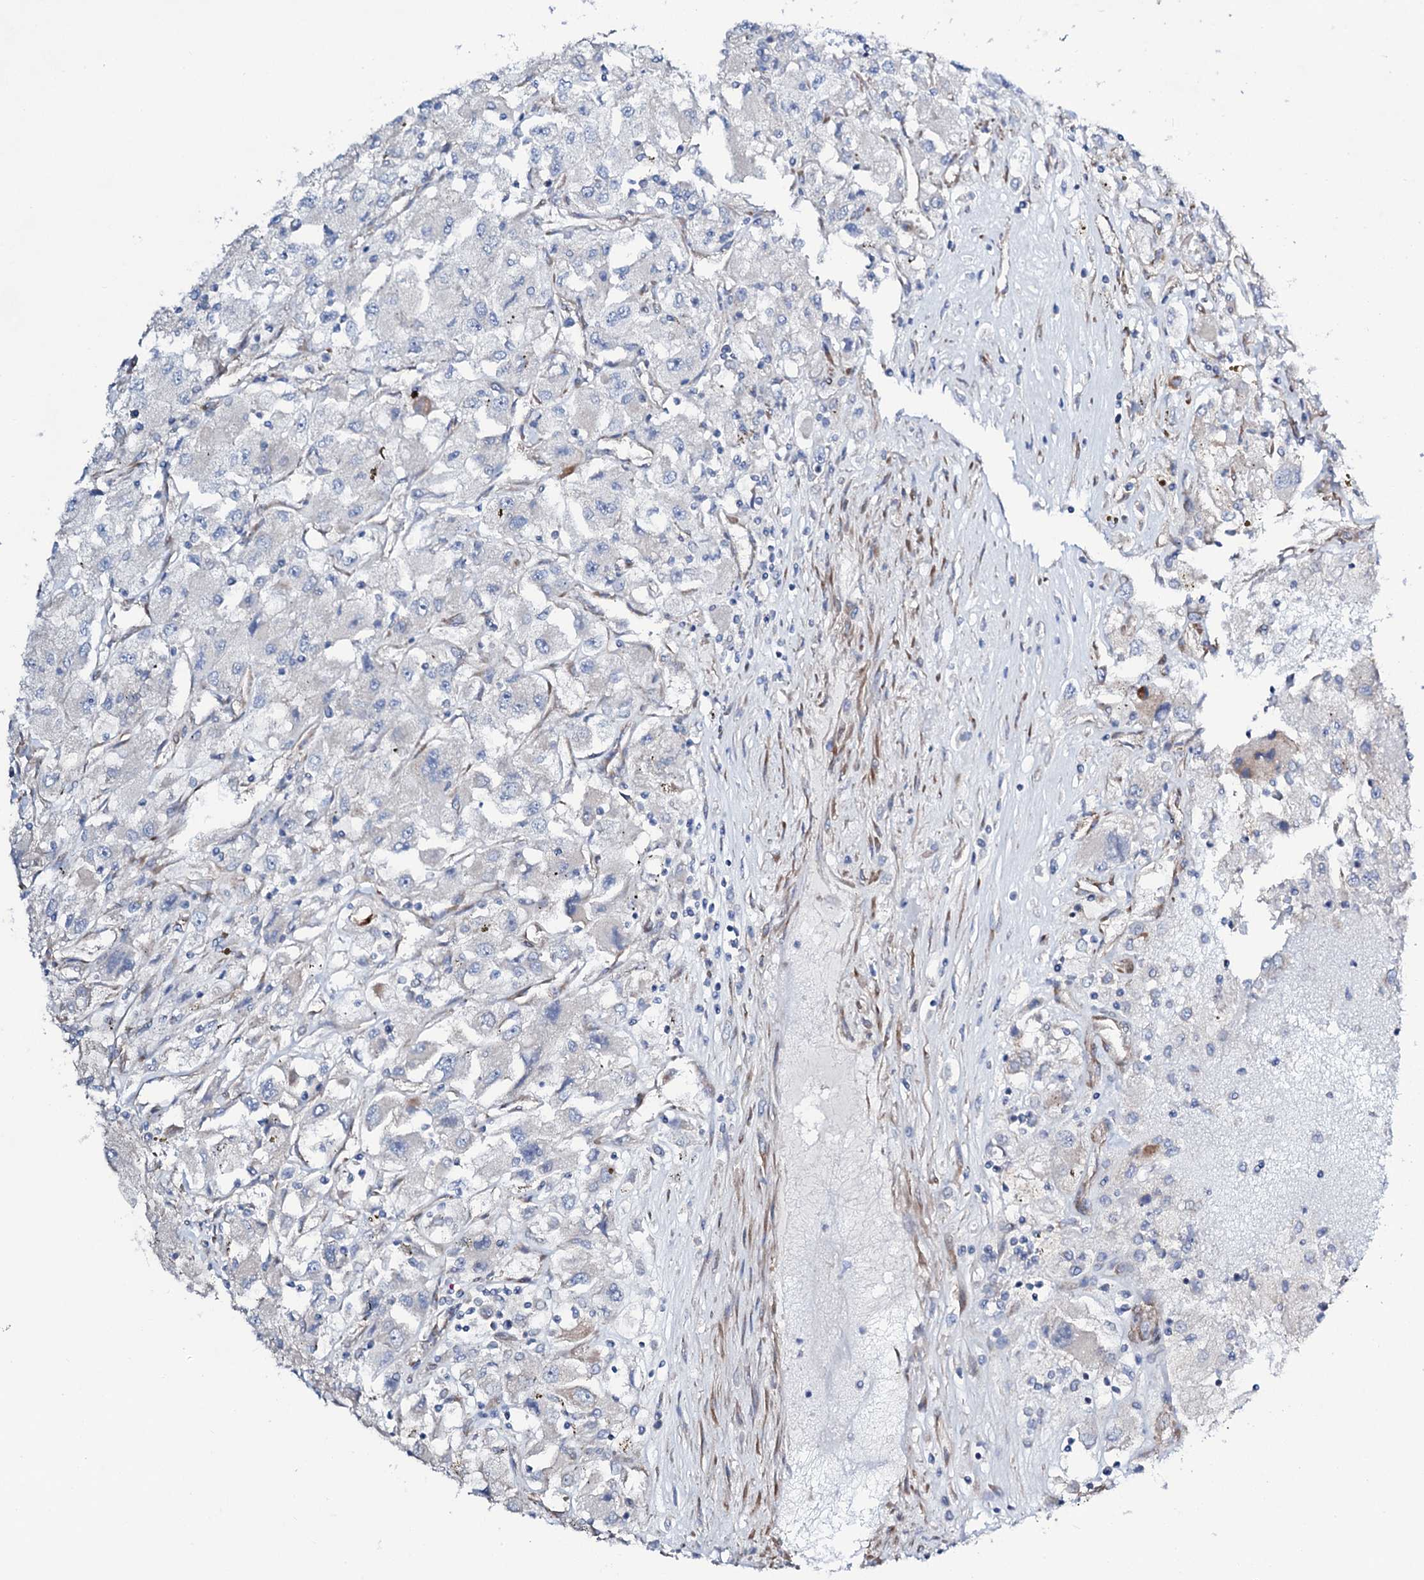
{"staining": {"intensity": "negative", "quantity": "none", "location": "none"}, "tissue": "renal cancer", "cell_type": "Tumor cells", "image_type": "cancer", "snomed": [{"axis": "morphology", "description": "Adenocarcinoma, NOS"}, {"axis": "topography", "description": "Kidney"}], "caption": "This image is of renal adenocarcinoma stained with immunohistochemistry to label a protein in brown with the nuclei are counter-stained blue. There is no positivity in tumor cells.", "gene": "STARD13", "patient": {"sex": "female", "age": 52}}